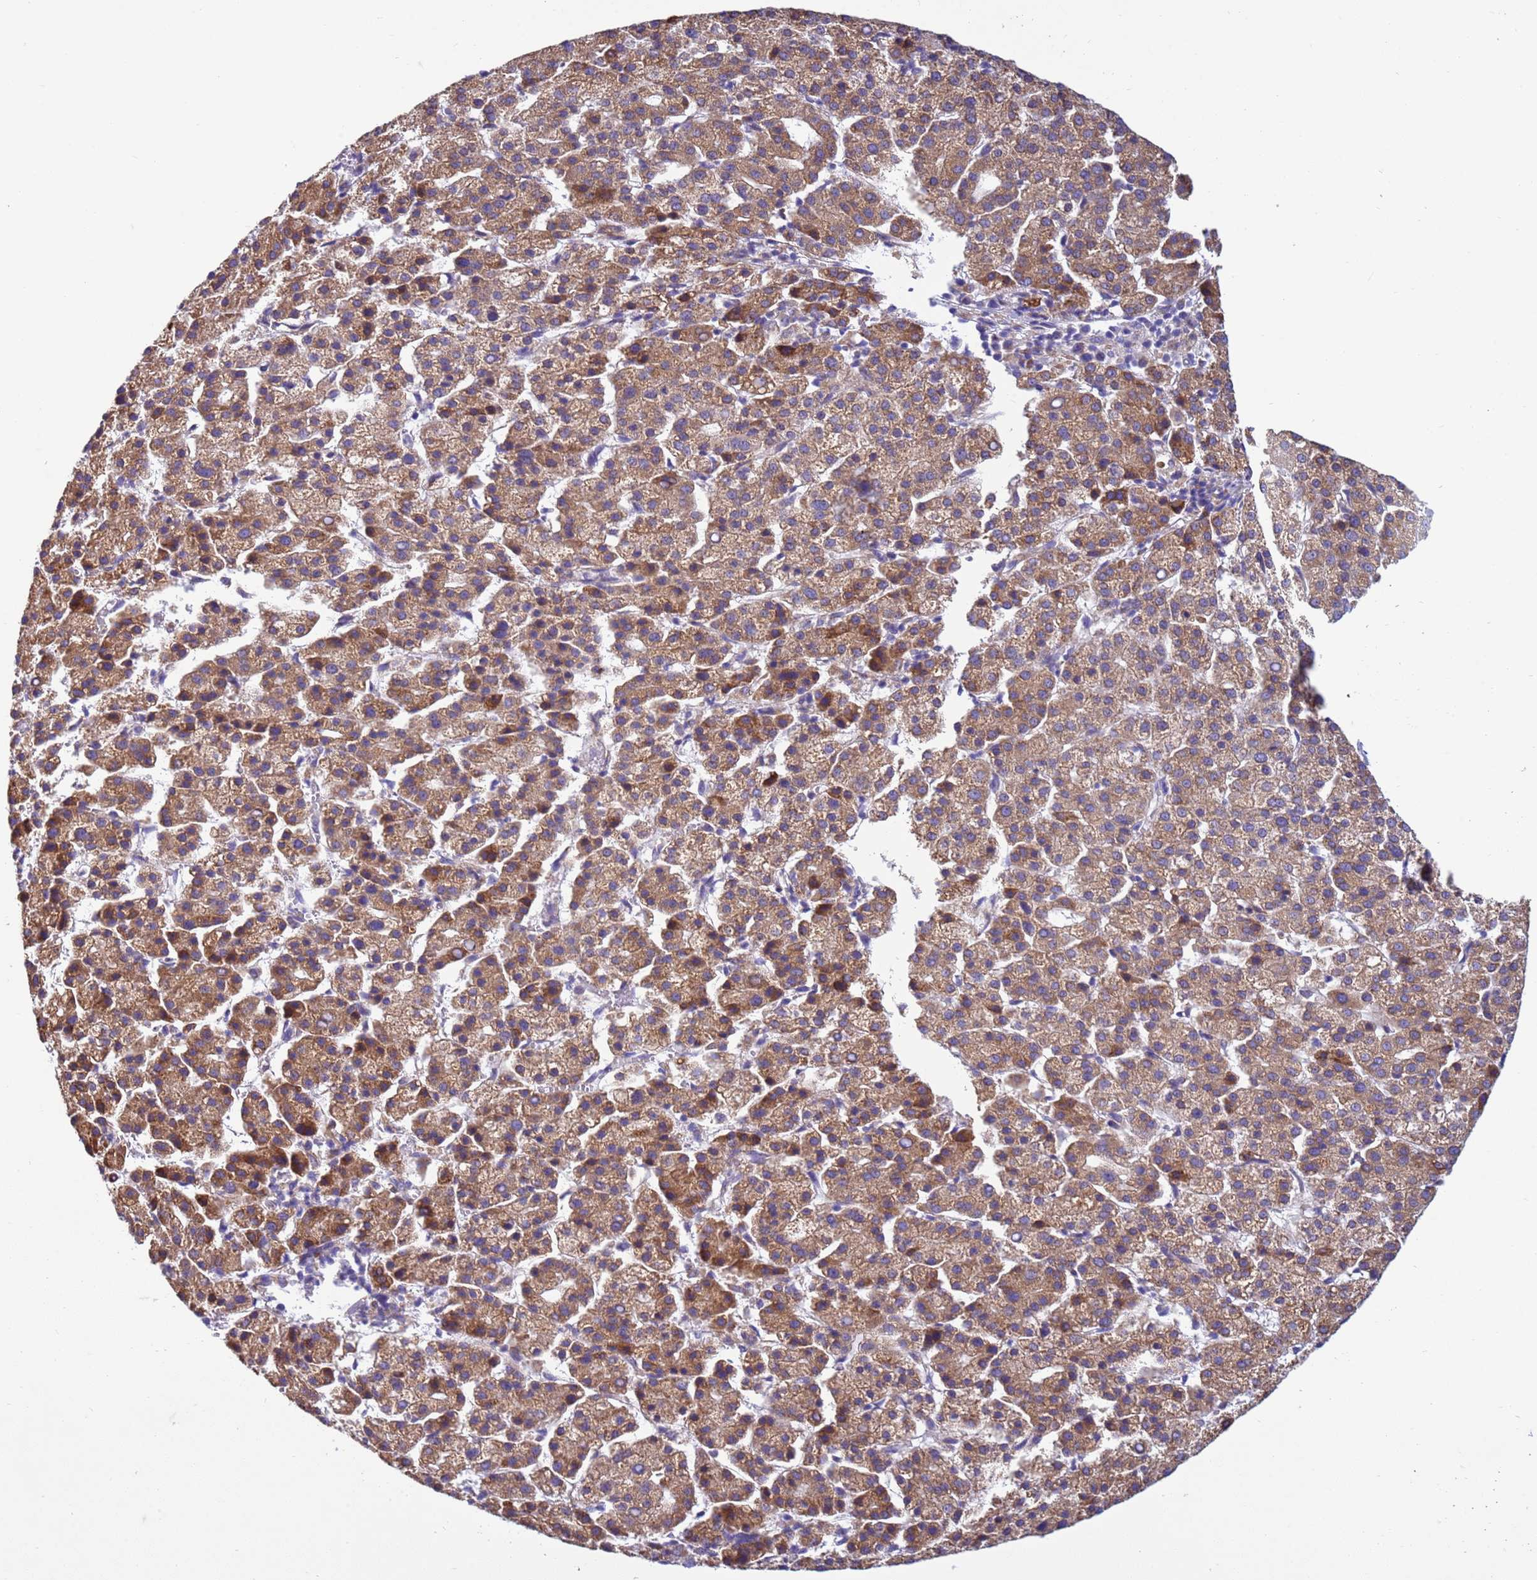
{"staining": {"intensity": "moderate", "quantity": ">75%", "location": "cytoplasmic/membranous"}, "tissue": "liver cancer", "cell_type": "Tumor cells", "image_type": "cancer", "snomed": [{"axis": "morphology", "description": "Carcinoma, Hepatocellular, NOS"}, {"axis": "topography", "description": "Liver"}], "caption": "The immunohistochemical stain highlights moderate cytoplasmic/membranous positivity in tumor cells of liver hepatocellular carcinoma tissue.", "gene": "THAP5", "patient": {"sex": "female", "age": 58}}